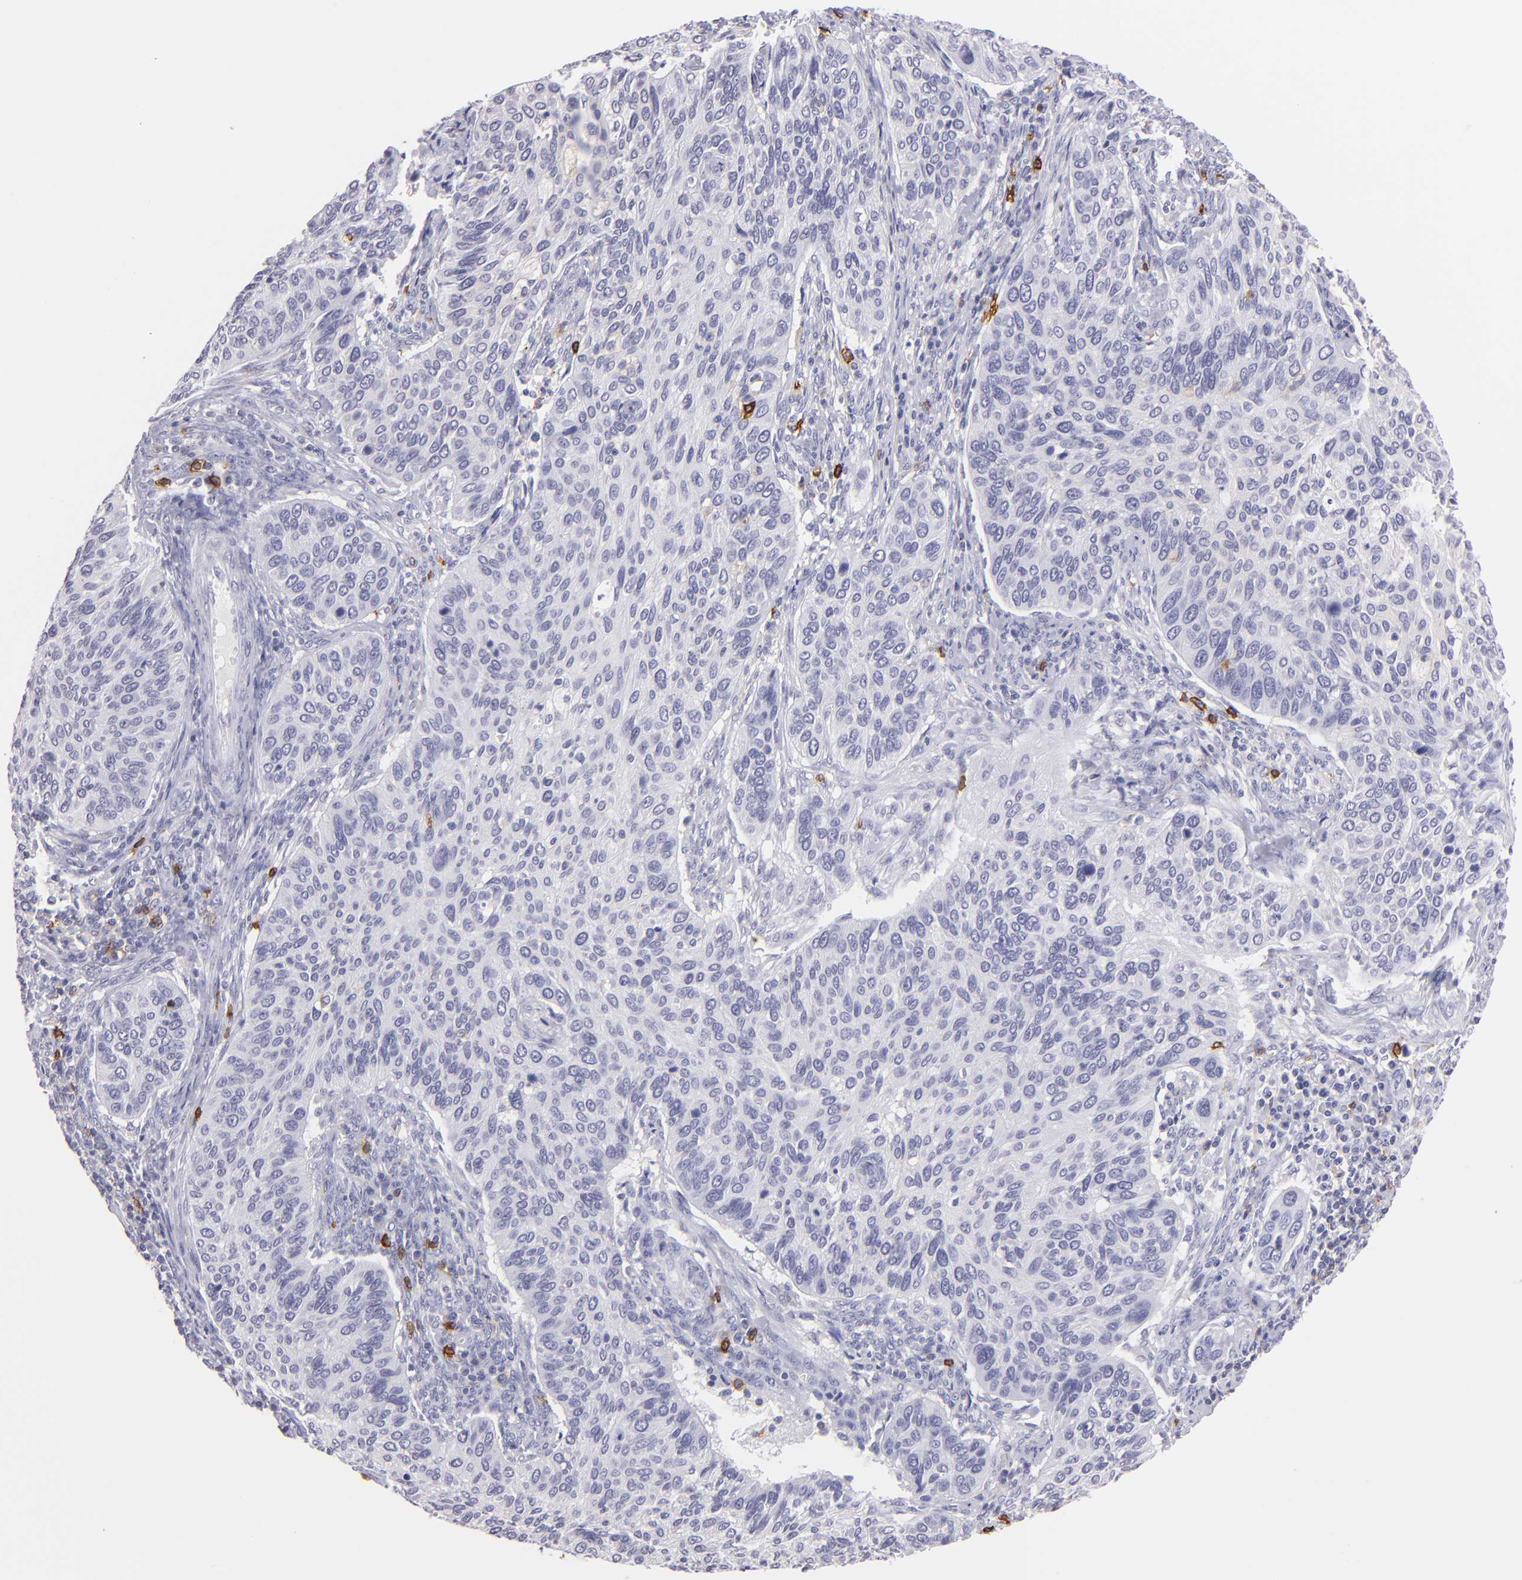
{"staining": {"intensity": "negative", "quantity": "none", "location": "none"}, "tissue": "cervical cancer", "cell_type": "Tumor cells", "image_type": "cancer", "snomed": [{"axis": "morphology", "description": "Adenocarcinoma, NOS"}, {"axis": "topography", "description": "Cervix"}], "caption": "Immunohistochemistry of human adenocarcinoma (cervical) exhibits no staining in tumor cells.", "gene": "IL2RA", "patient": {"sex": "female", "age": 29}}